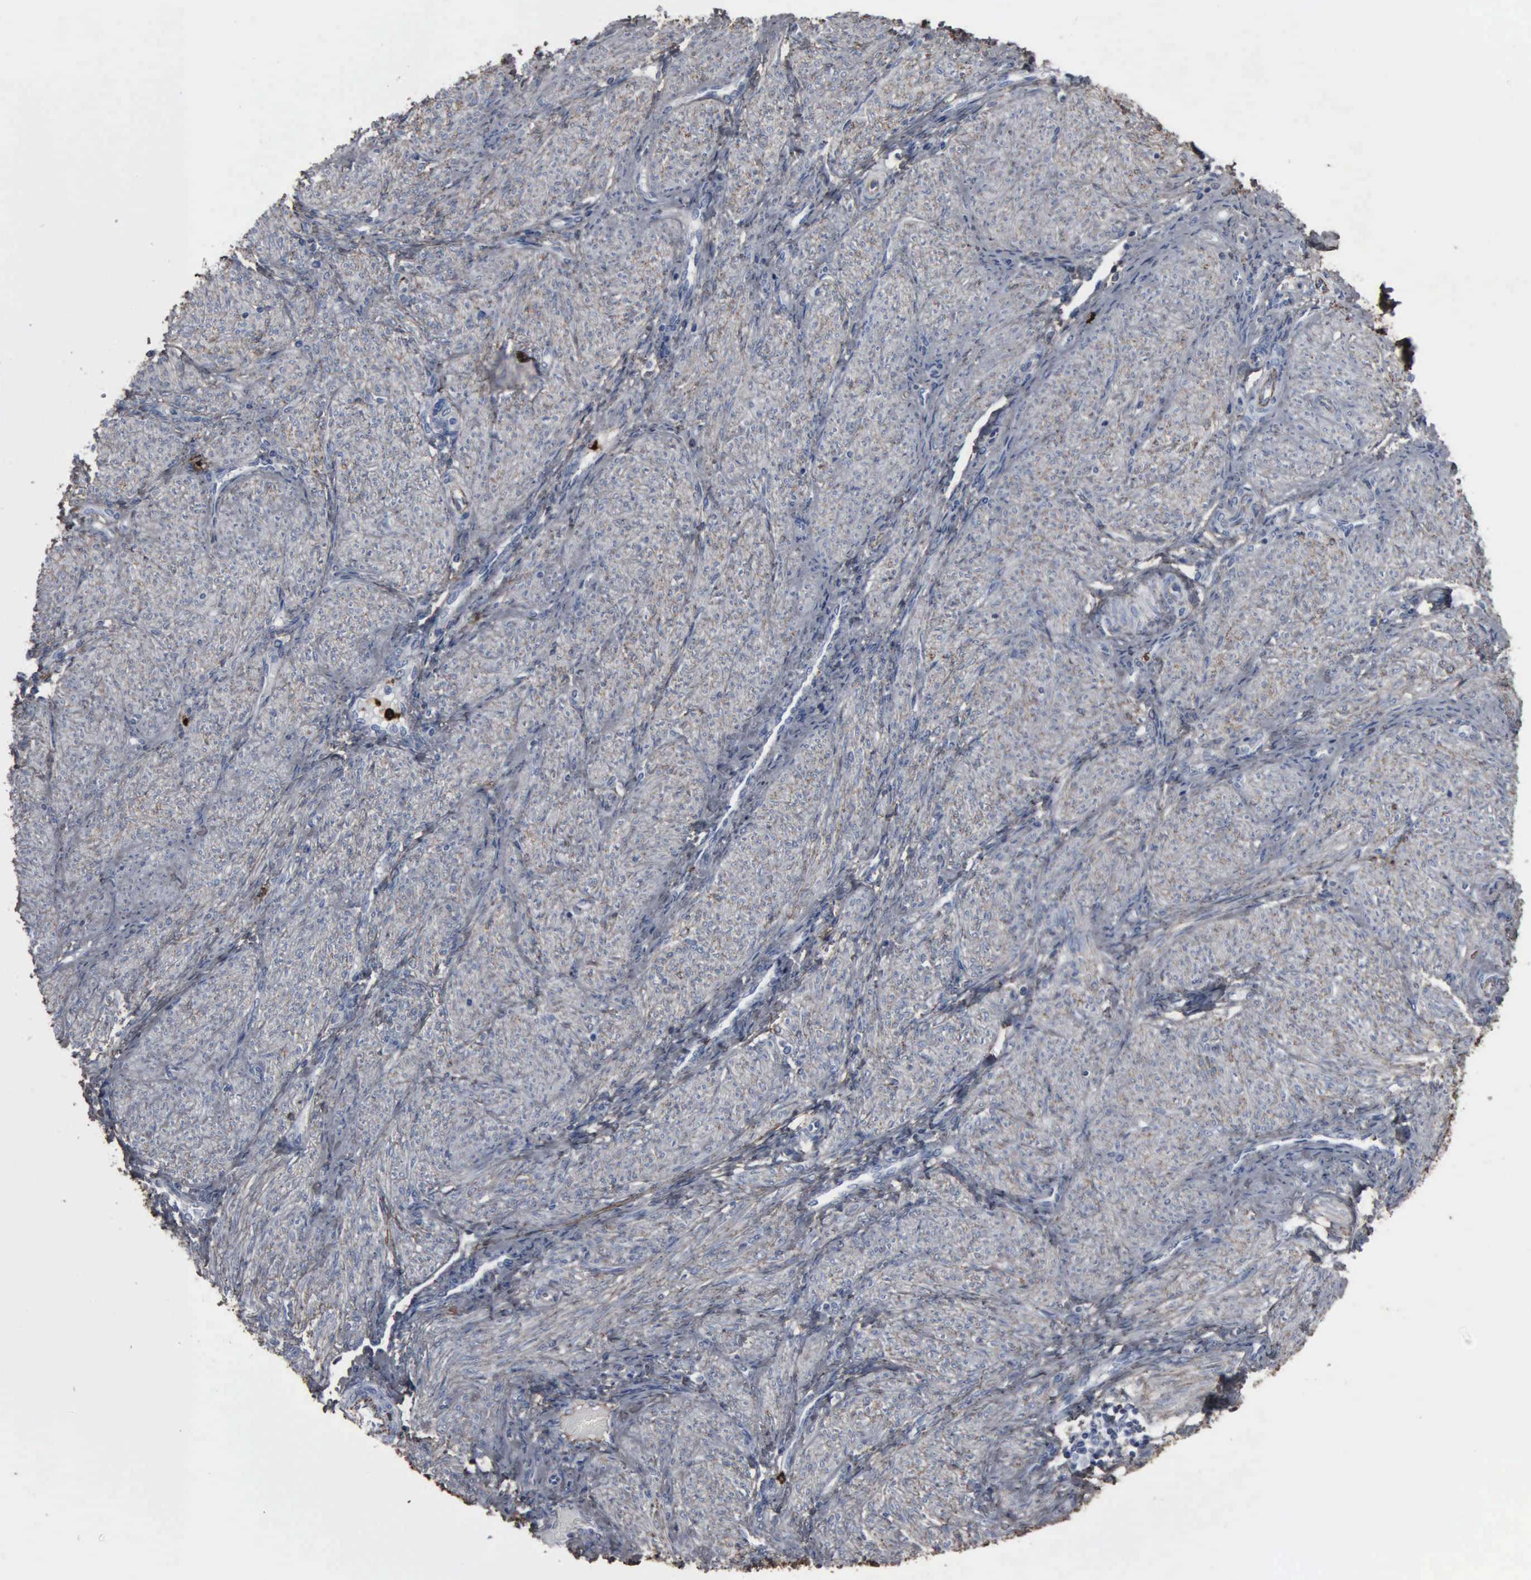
{"staining": {"intensity": "moderate", "quantity": ">75%", "location": "cytoplasmic/membranous"}, "tissue": "endometrium", "cell_type": "Cells in endometrial stroma", "image_type": "normal", "snomed": [{"axis": "morphology", "description": "Normal tissue, NOS"}, {"axis": "topography", "description": "Endometrium"}], "caption": "Cells in endometrial stroma display medium levels of moderate cytoplasmic/membranous expression in approximately >75% of cells in unremarkable endometrium.", "gene": "FN1", "patient": {"sex": "female", "age": 36}}